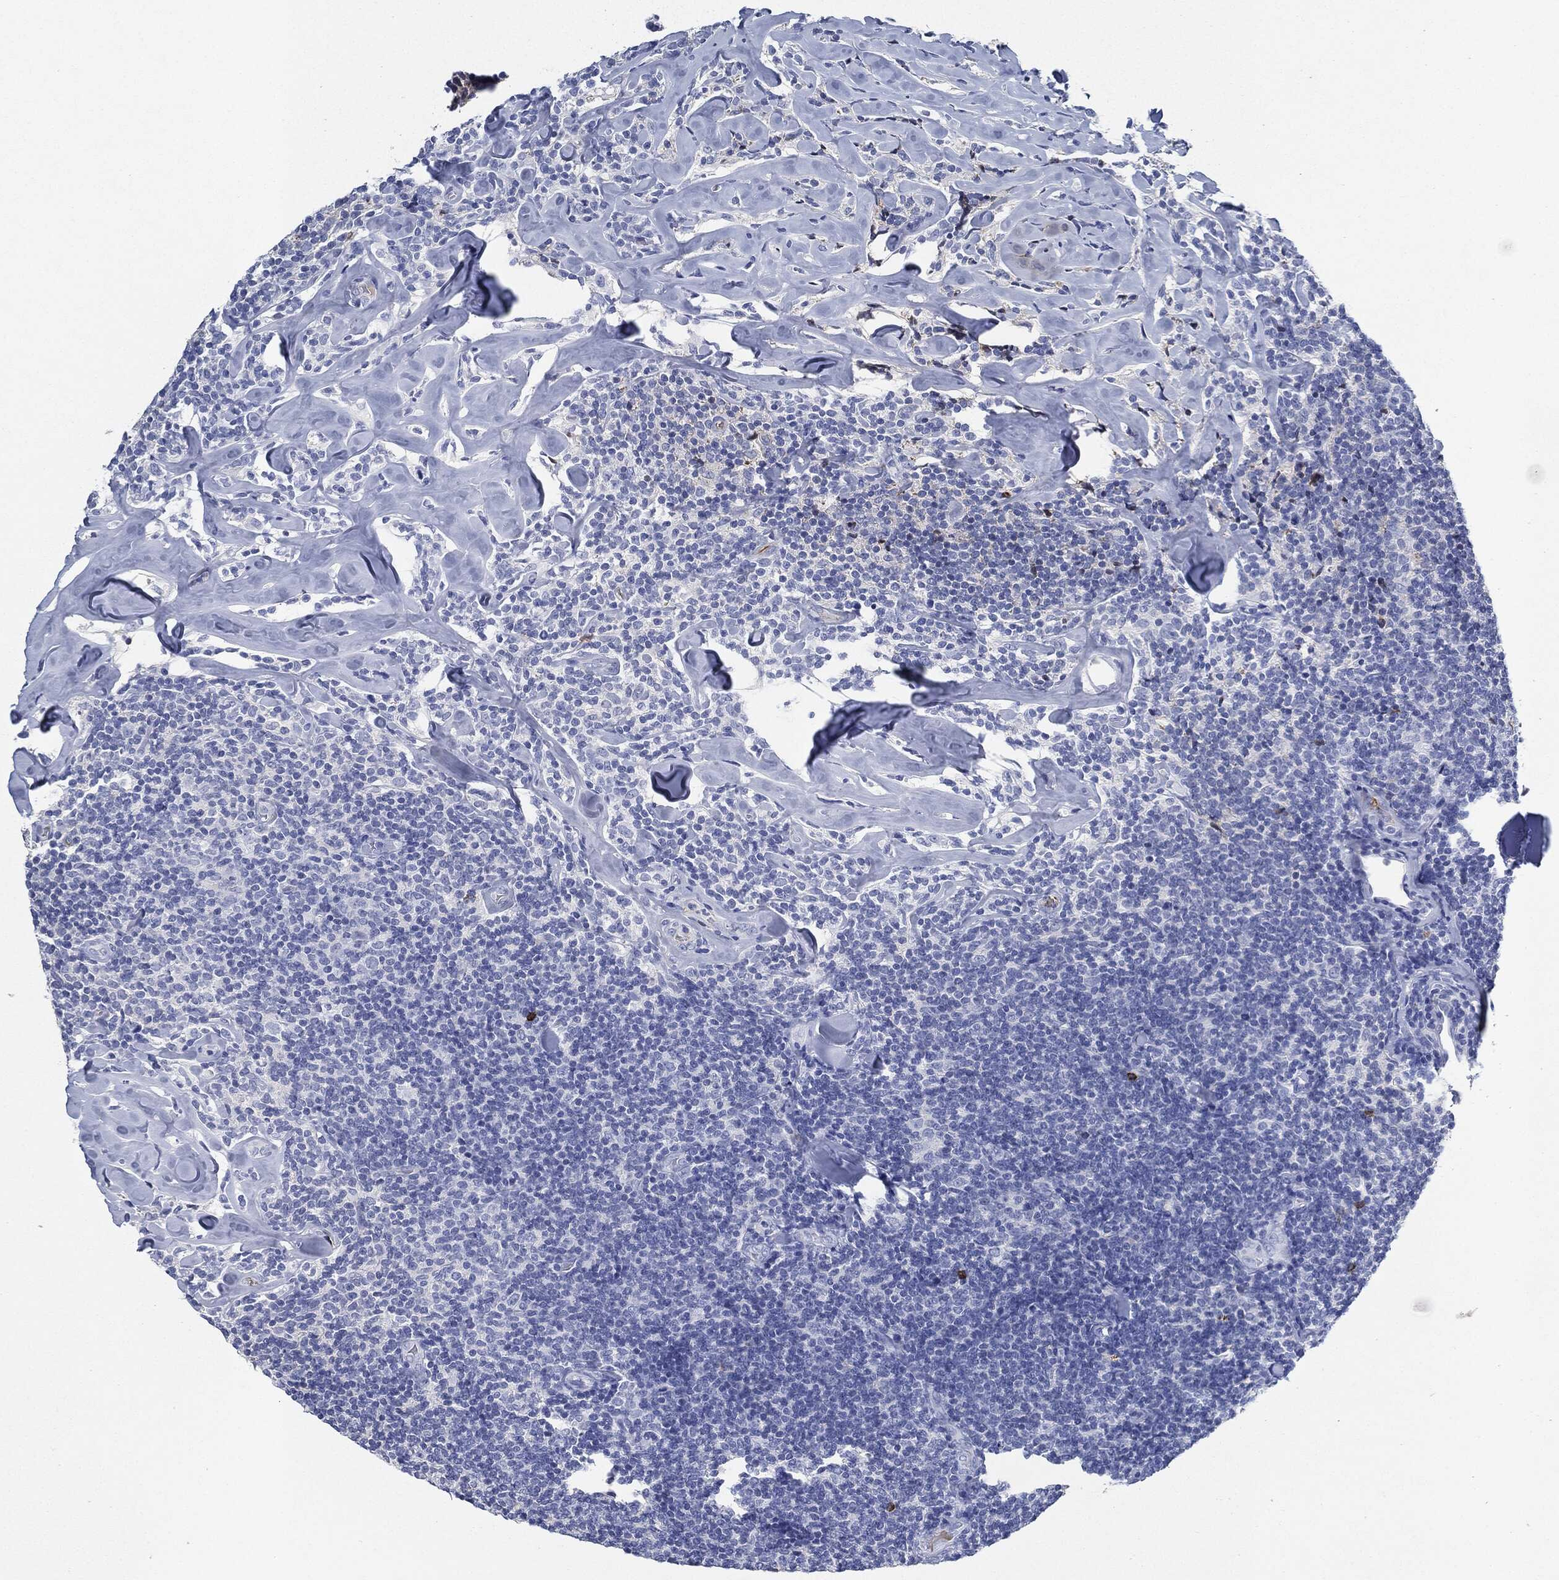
{"staining": {"intensity": "negative", "quantity": "none", "location": "none"}, "tissue": "lymphoma", "cell_type": "Tumor cells", "image_type": "cancer", "snomed": [{"axis": "morphology", "description": "Malignant lymphoma, non-Hodgkin's type, Low grade"}, {"axis": "topography", "description": "Lymph node"}], "caption": "This is an immunohistochemistry (IHC) micrograph of human low-grade malignant lymphoma, non-Hodgkin's type. There is no expression in tumor cells.", "gene": "IGLV6-57", "patient": {"sex": "female", "age": 56}}